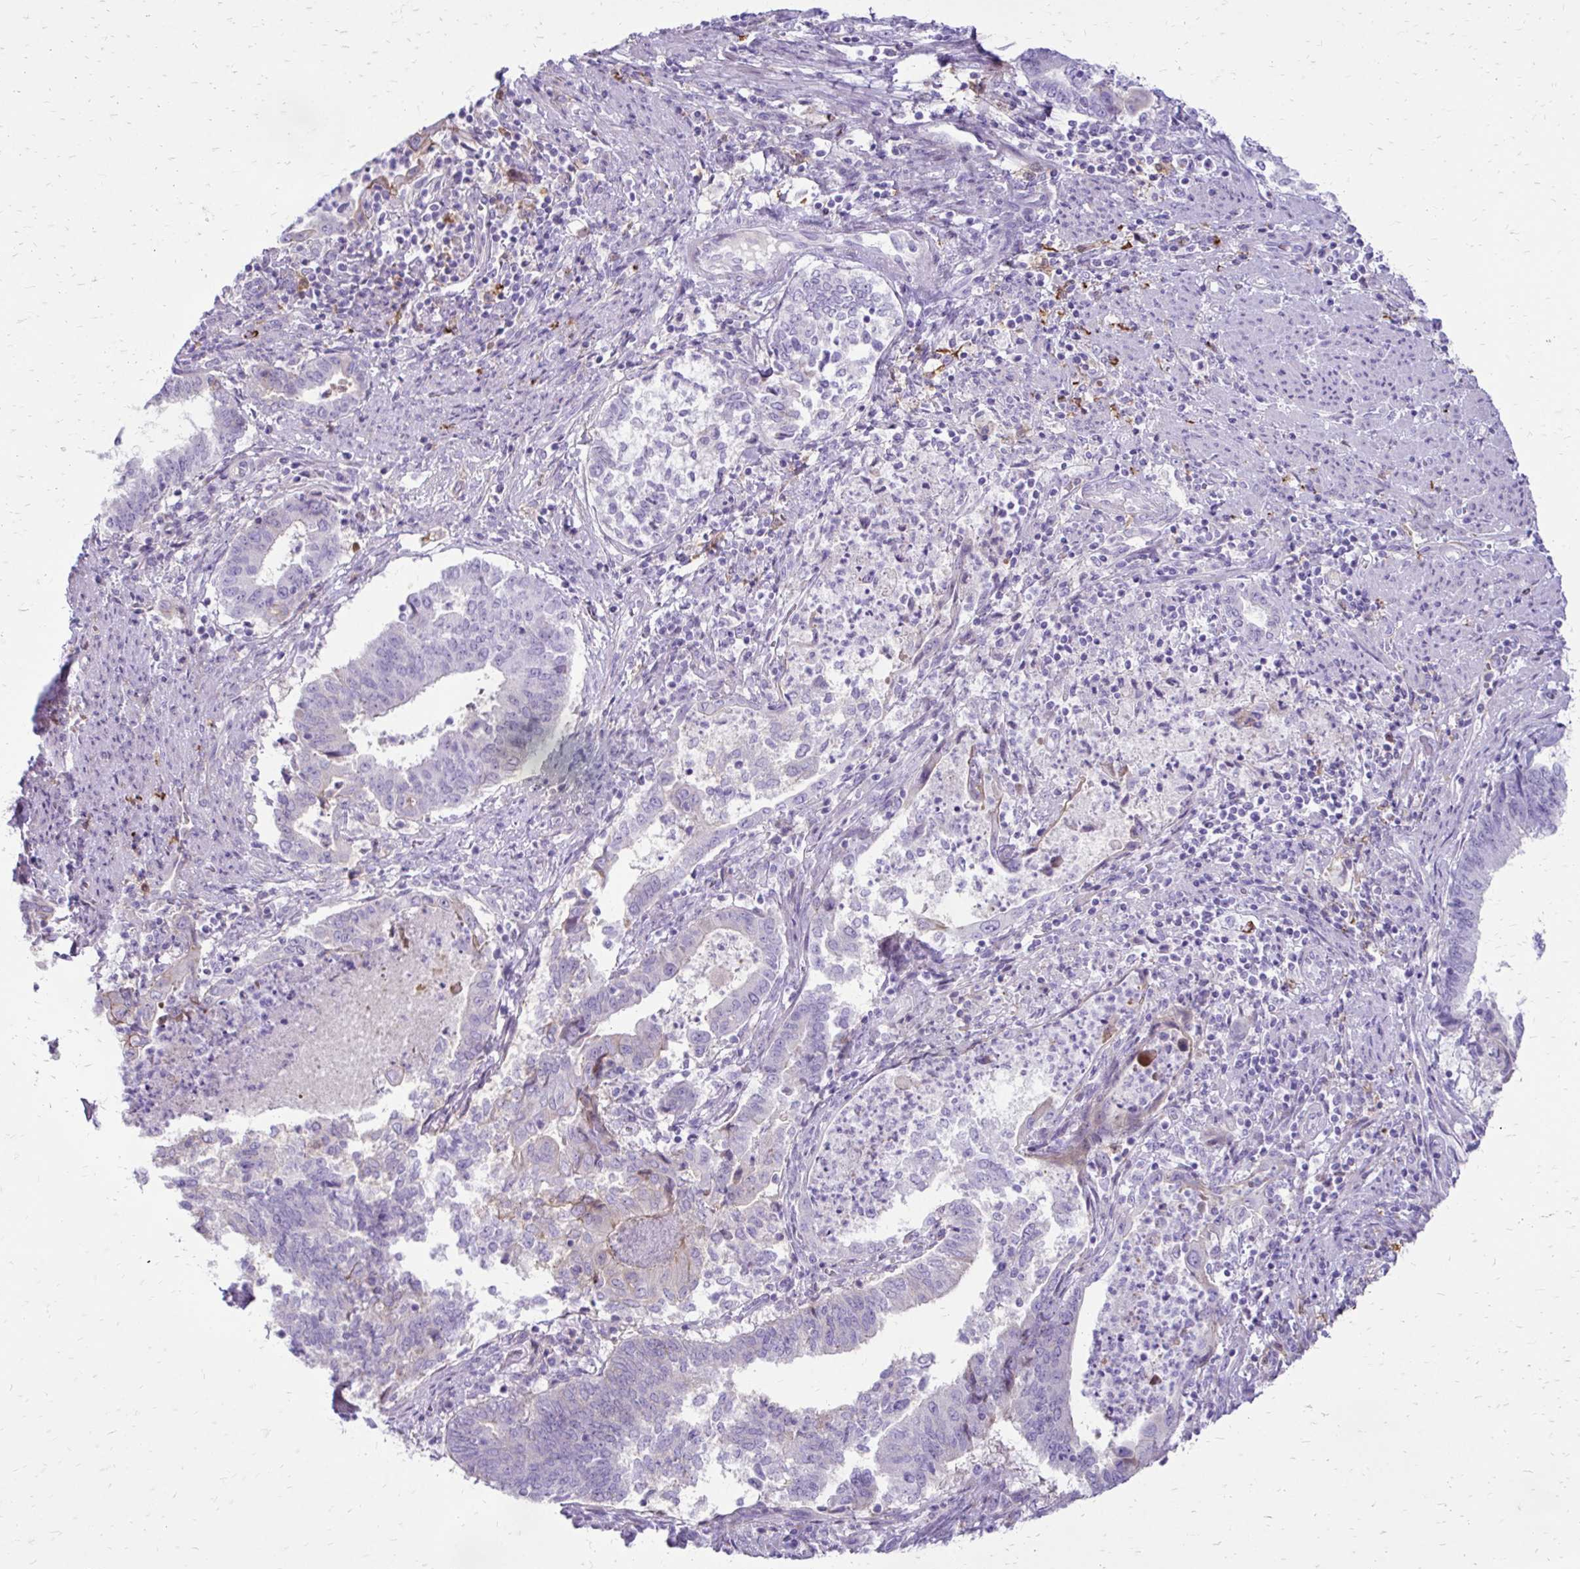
{"staining": {"intensity": "negative", "quantity": "none", "location": "none"}, "tissue": "endometrial cancer", "cell_type": "Tumor cells", "image_type": "cancer", "snomed": [{"axis": "morphology", "description": "Adenocarcinoma, NOS"}, {"axis": "topography", "description": "Endometrium"}], "caption": "There is no significant positivity in tumor cells of adenocarcinoma (endometrial). (DAB (3,3'-diaminobenzidine) immunohistochemistry (IHC) with hematoxylin counter stain).", "gene": "SIGLEC11", "patient": {"sex": "female", "age": 65}}